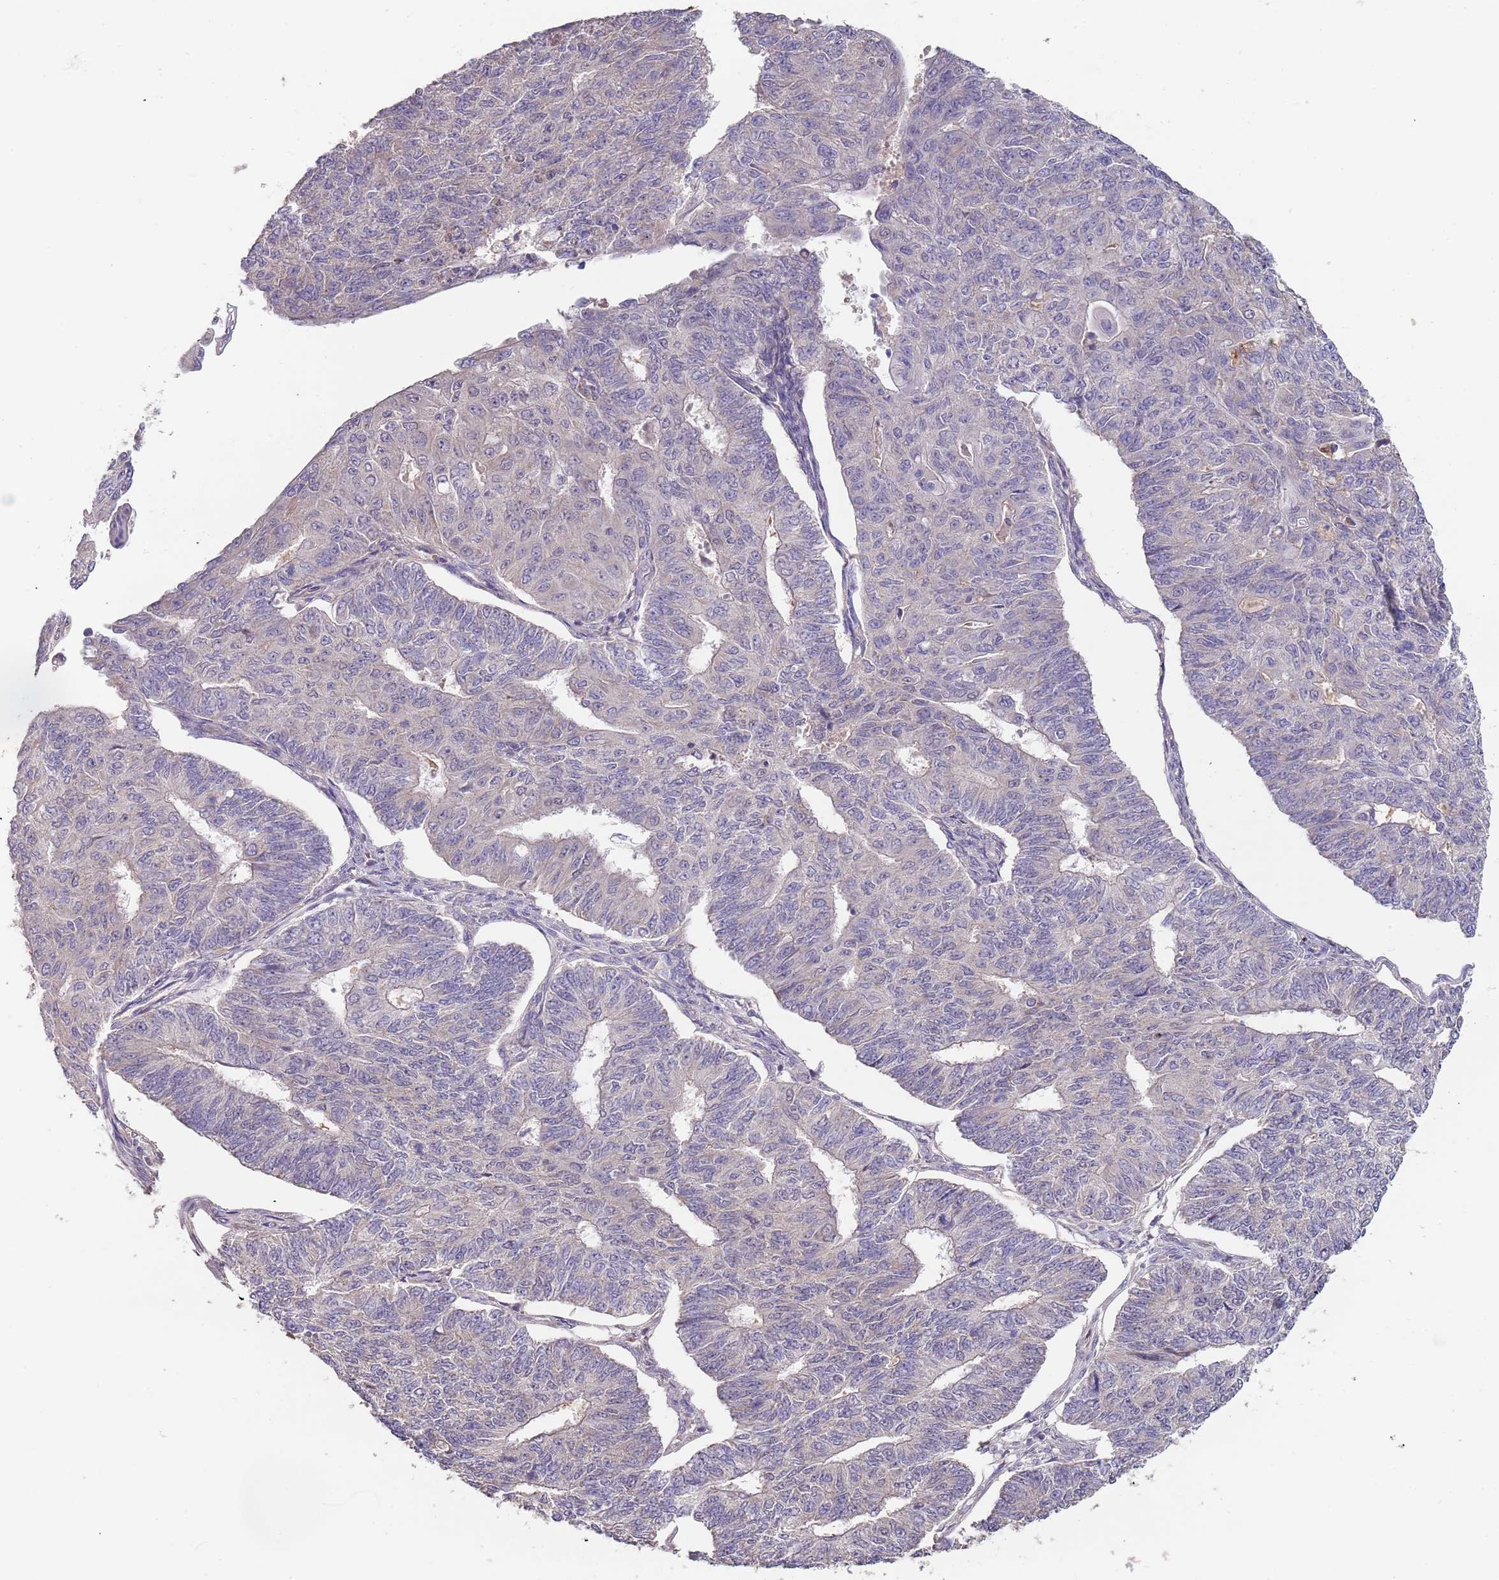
{"staining": {"intensity": "negative", "quantity": "none", "location": "none"}, "tissue": "endometrial cancer", "cell_type": "Tumor cells", "image_type": "cancer", "snomed": [{"axis": "morphology", "description": "Adenocarcinoma, NOS"}, {"axis": "topography", "description": "Endometrium"}], "caption": "The image reveals no staining of tumor cells in endometrial cancer (adenocarcinoma).", "gene": "TMEM64", "patient": {"sex": "female", "age": 32}}